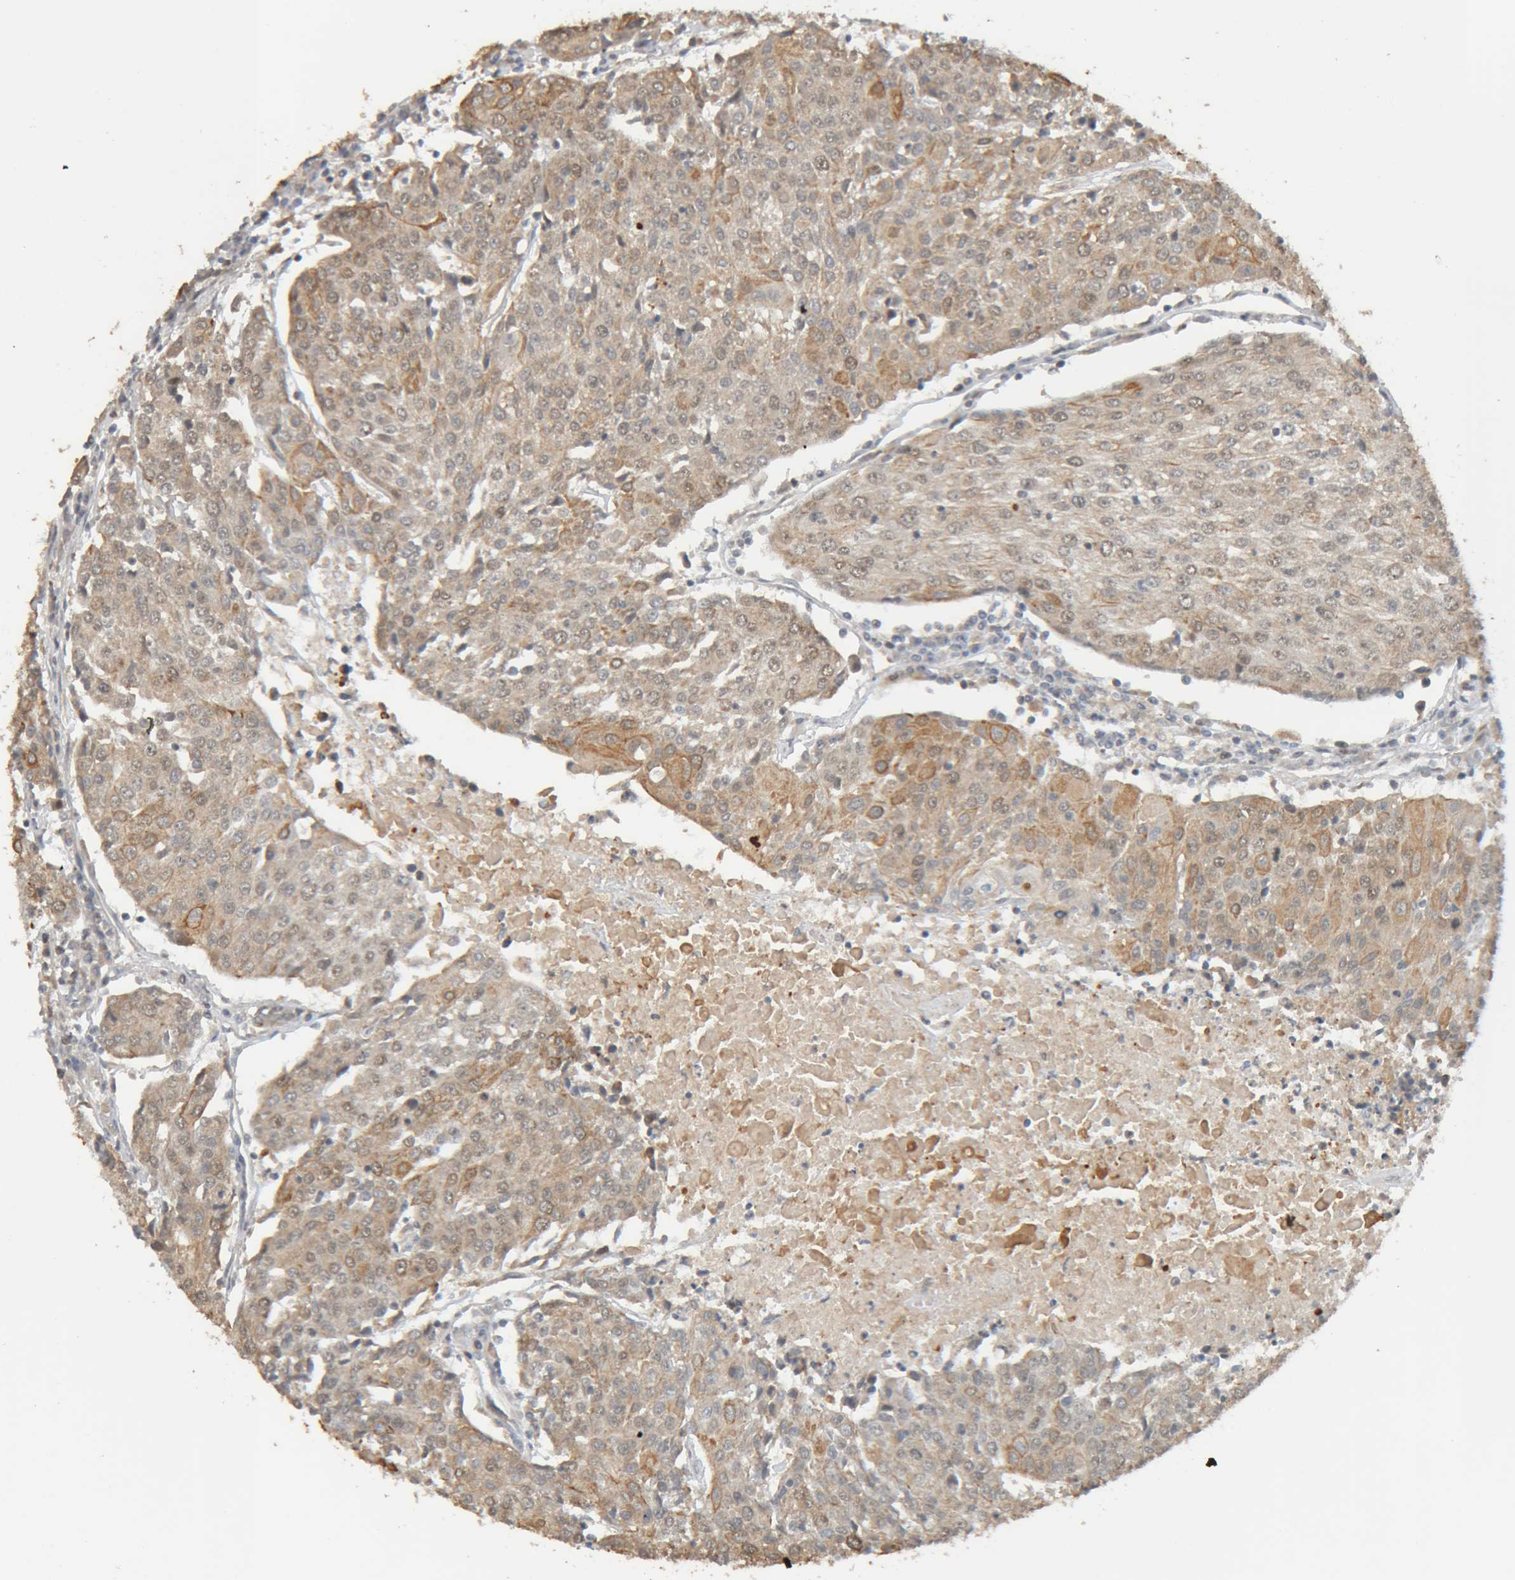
{"staining": {"intensity": "moderate", "quantity": "<25%", "location": "cytoplasmic/membranous"}, "tissue": "urothelial cancer", "cell_type": "Tumor cells", "image_type": "cancer", "snomed": [{"axis": "morphology", "description": "Urothelial carcinoma, High grade"}, {"axis": "topography", "description": "Urinary bladder"}], "caption": "IHC photomicrograph of neoplastic tissue: urothelial cancer stained using immunohistochemistry (IHC) displays low levels of moderate protein expression localized specifically in the cytoplasmic/membranous of tumor cells, appearing as a cytoplasmic/membranous brown color.", "gene": "GINS4", "patient": {"sex": "female", "age": 85}}